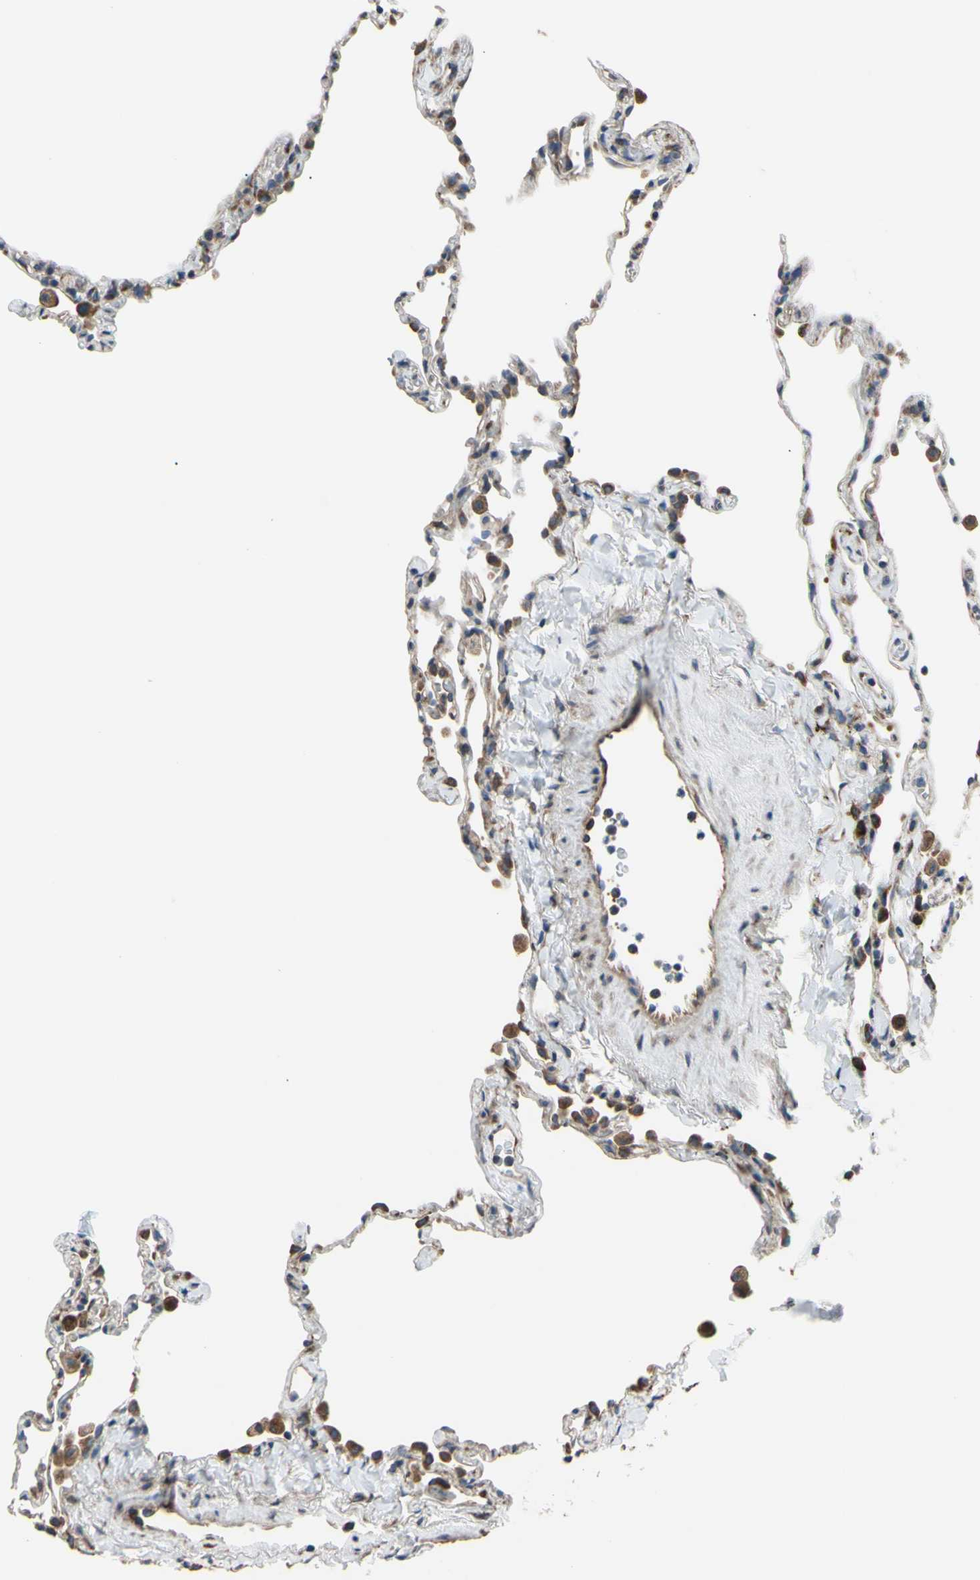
{"staining": {"intensity": "negative", "quantity": "none", "location": "none"}, "tissue": "lung", "cell_type": "Alveolar cells", "image_type": "normal", "snomed": [{"axis": "morphology", "description": "Normal tissue, NOS"}, {"axis": "topography", "description": "Lung"}], "caption": "This is a histopathology image of IHC staining of benign lung, which shows no positivity in alveolar cells.", "gene": "BMF", "patient": {"sex": "male", "age": 59}}